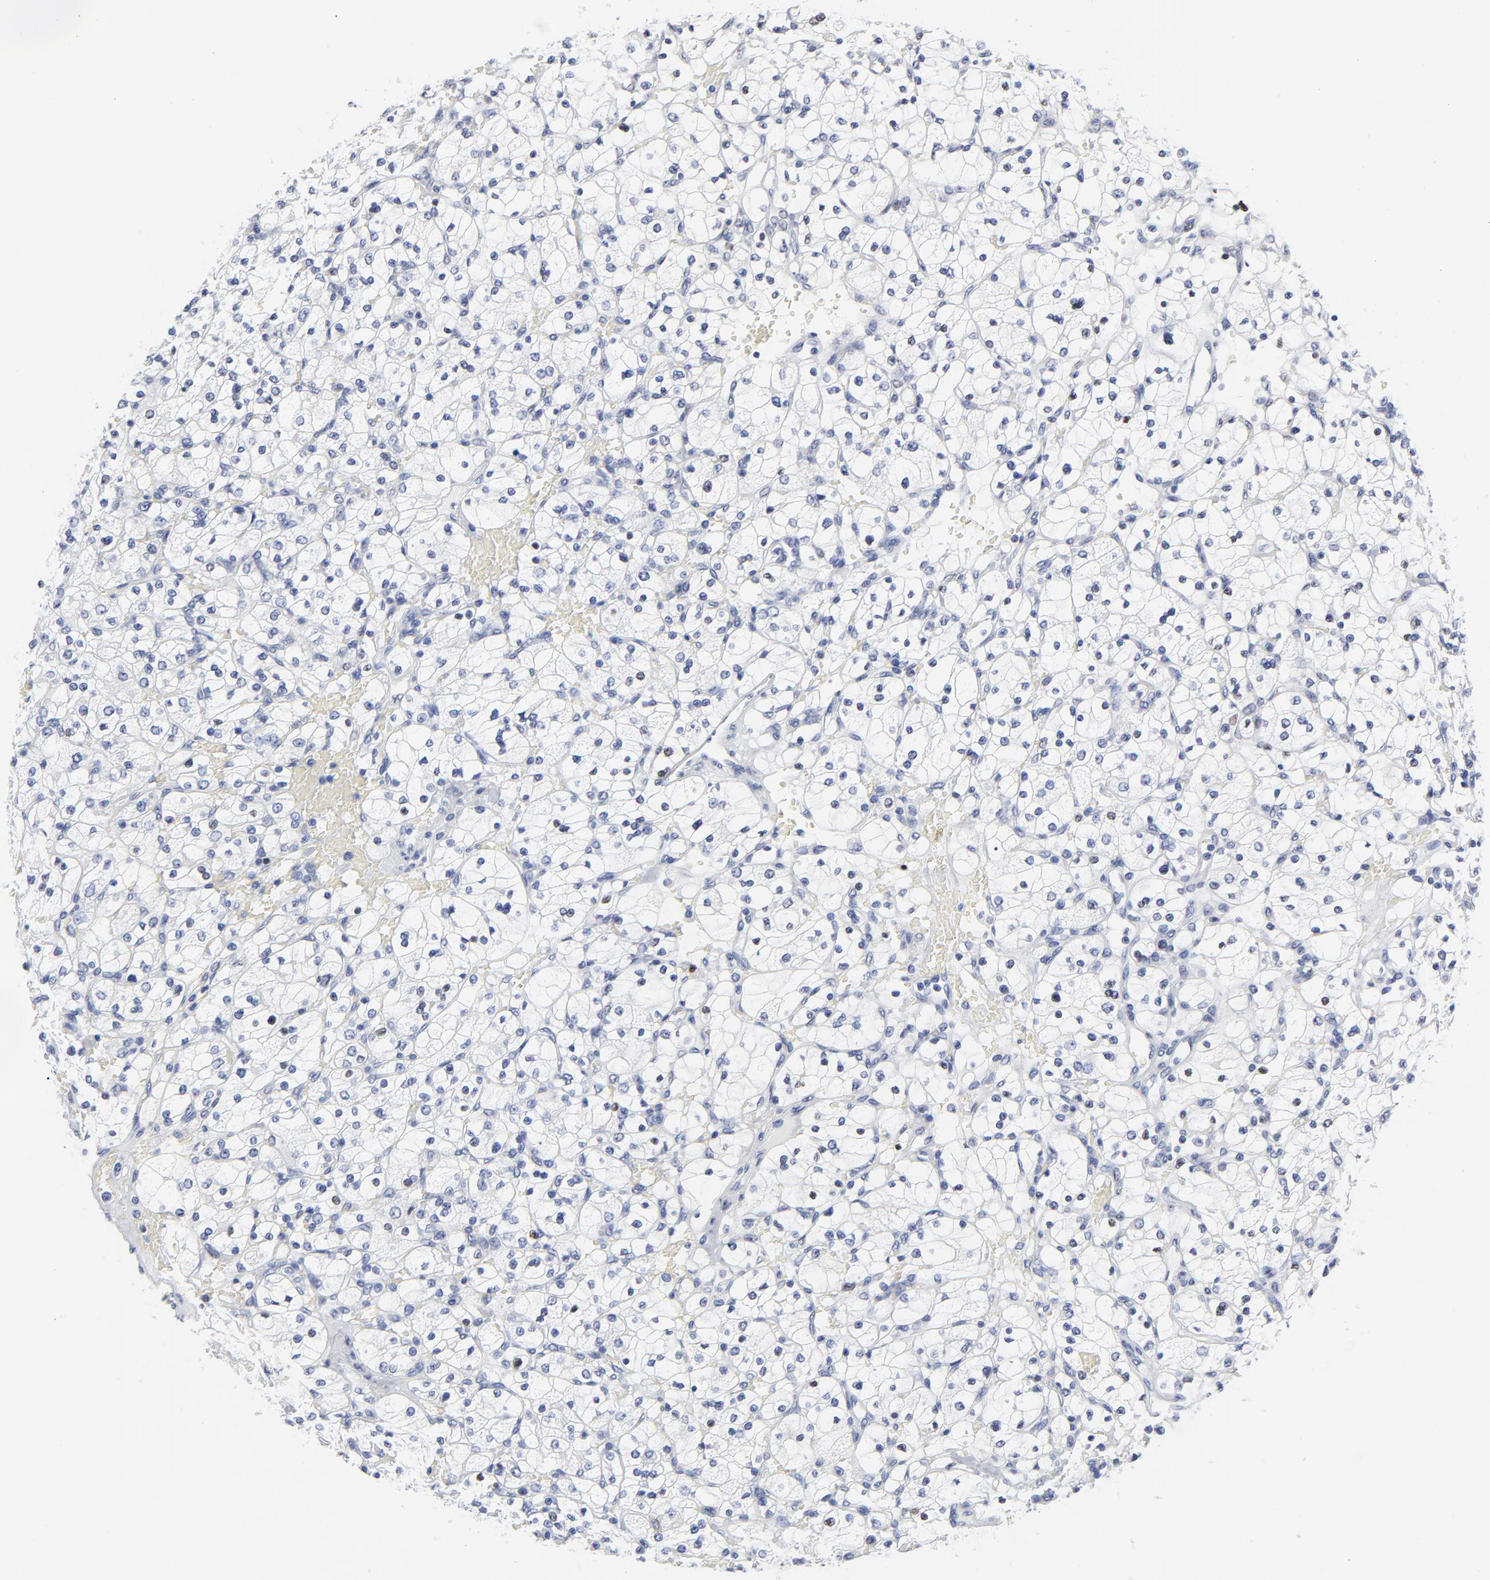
{"staining": {"intensity": "strong", "quantity": "<25%", "location": "nuclear"}, "tissue": "renal cancer", "cell_type": "Tumor cells", "image_type": "cancer", "snomed": [{"axis": "morphology", "description": "Adenocarcinoma, NOS"}, {"axis": "topography", "description": "Kidney"}], "caption": "Renal cancer tissue displays strong nuclear expression in about <25% of tumor cells", "gene": "JUN", "patient": {"sex": "female", "age": 83}}